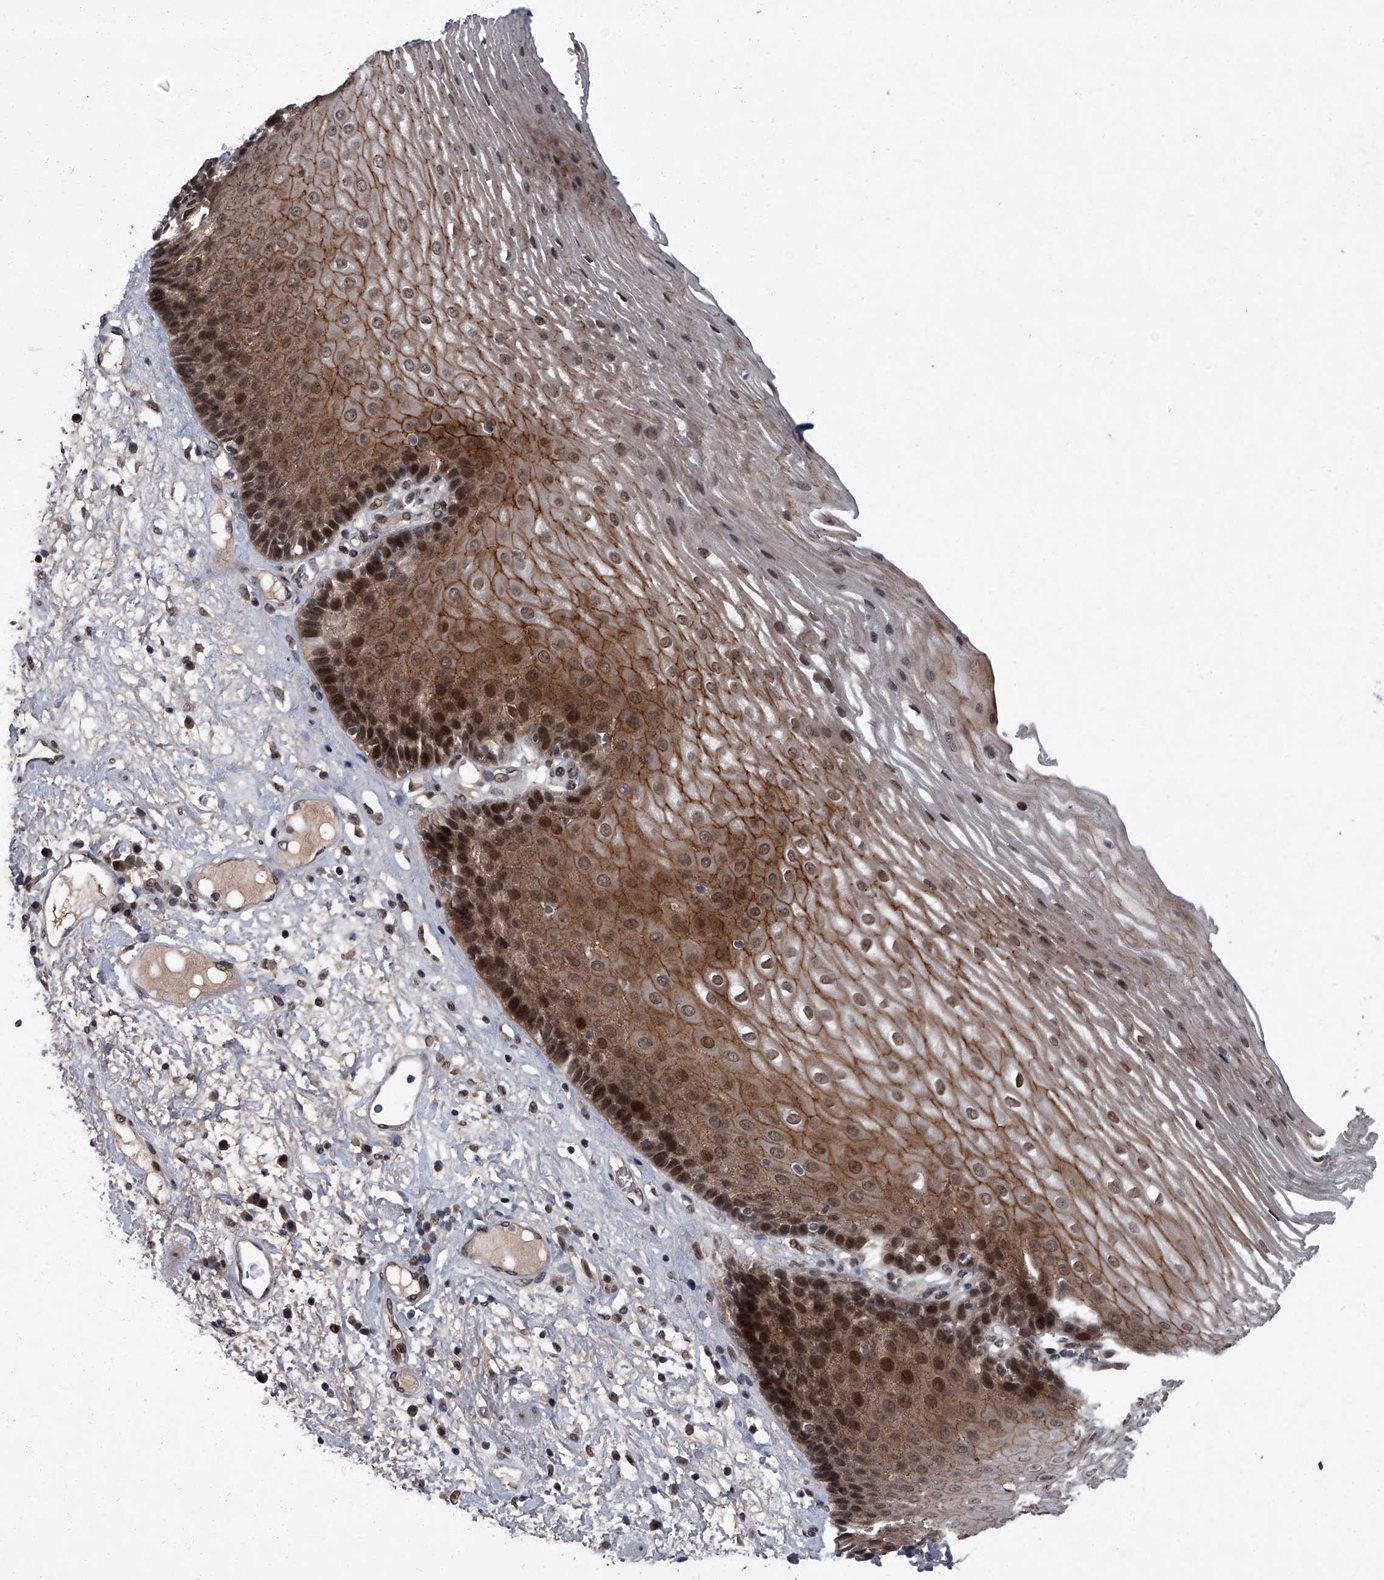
{"staining": {"intensity": "strong", "quantity": ">75%", "location": "cytoplasmic/membranous,nuclear"}, "tissue": "esophagus", "cell_type": "Squamous epithelial cells", "image_type": "normal", "snomed": [{"axis": "morphology", "description": "Normal tissue, NOS"}, {"axis": "morphology", "description": "Adenocarcinoma, NOS"}, {"axis": "topography", "description": "Esophagus"}], "caption": "An immunohistochemistry (IHC) histopathology image of benign tissue is shown. Protein staining in brown shows strong cytoplasmic/membranous,nuclear positivity in esophagus within squamous epithelial cells. The protein is shown in brown color, while the nuclei are stained blue.", "gene": "ZNF518B", "patient": {"sex": "male", "age": 62}}